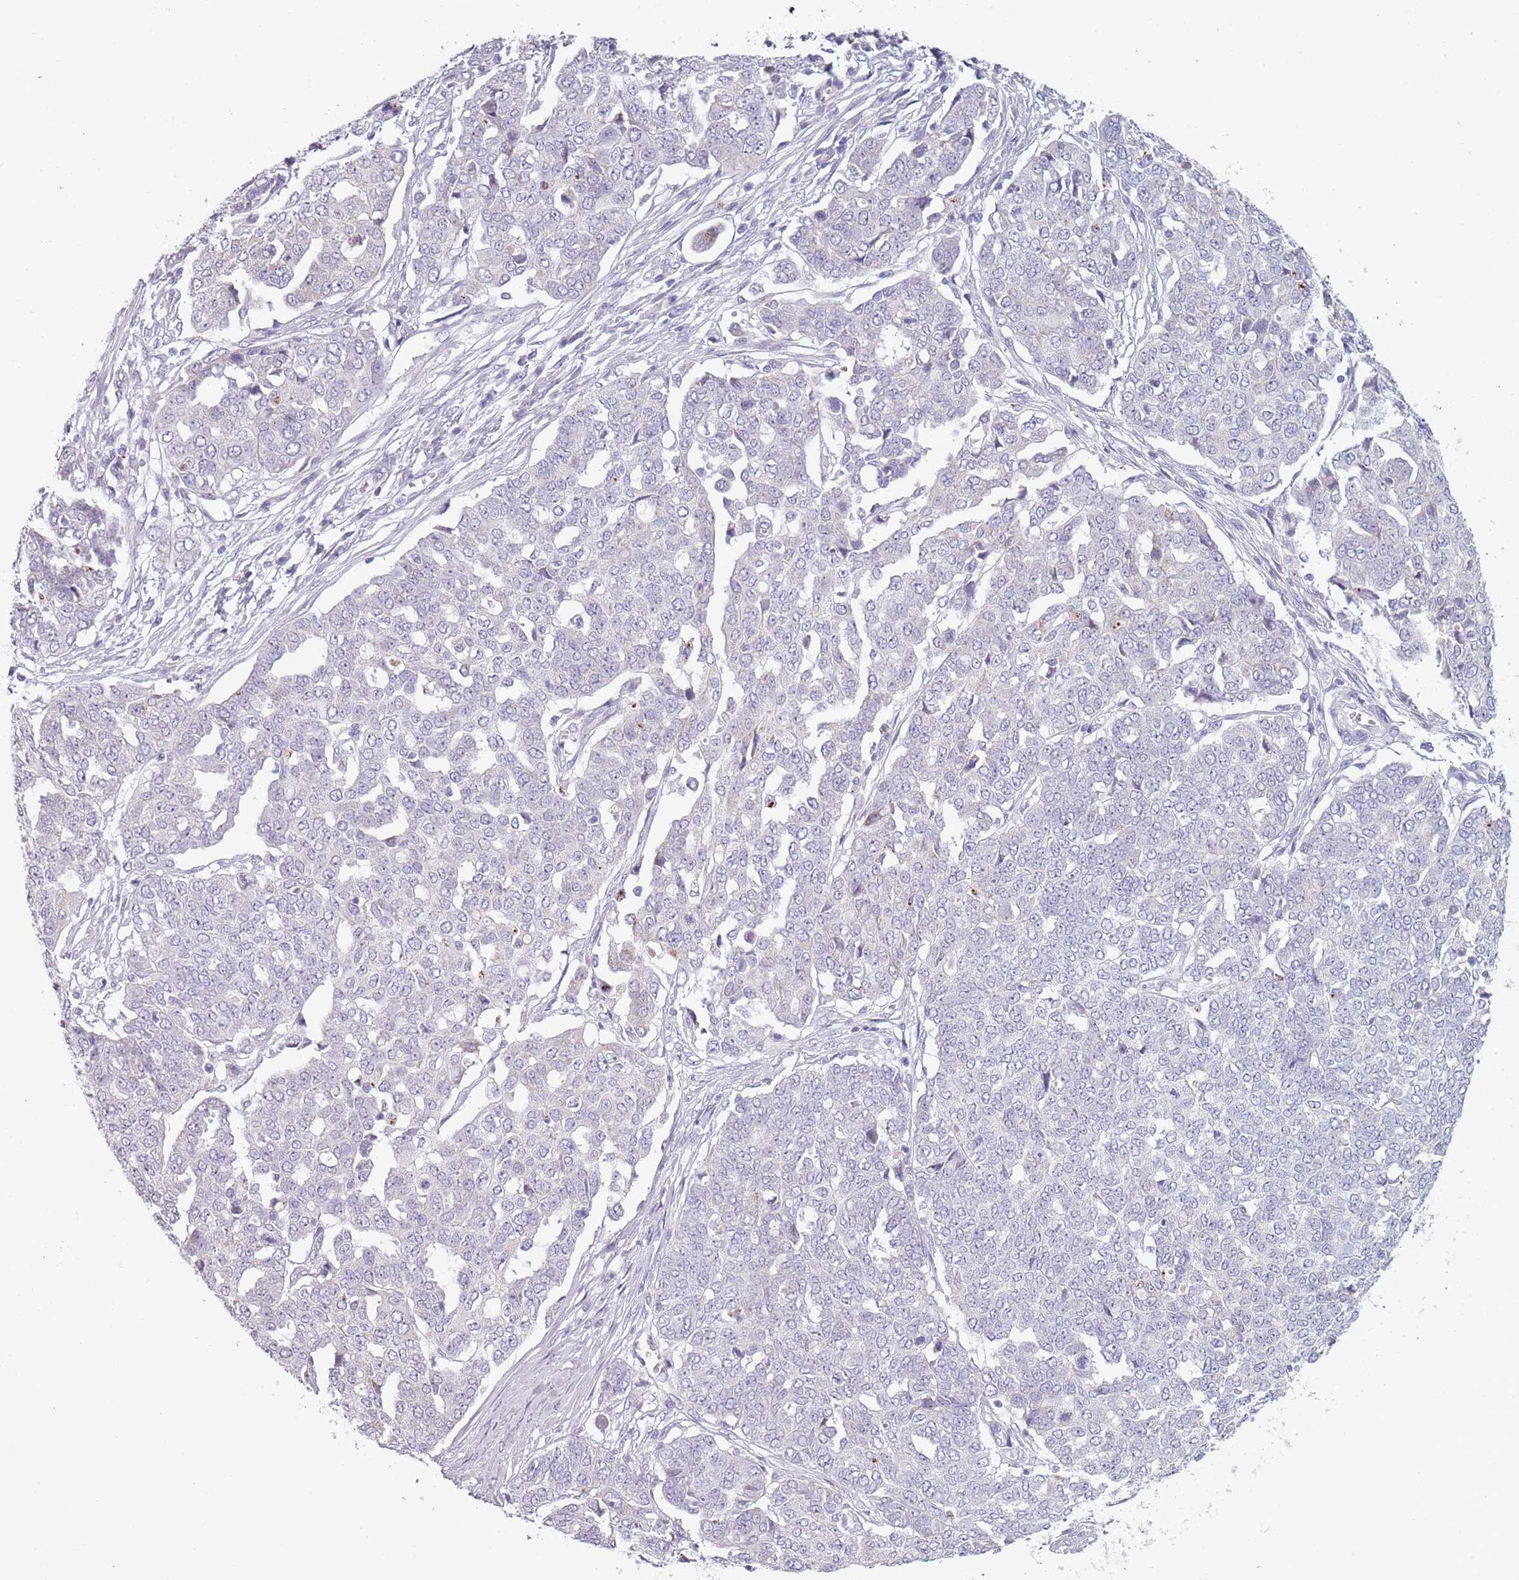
{"staining": {"intensity": "negative", "quantity": "none", "location": "none"}, "tissue": "ovarian cancer", "cell_type": "Tumor cells", "image_type": "cancer", "snomed": [{"axis": "morphology", "description": "Cystadenocarcinoma, serous, NOS"}, {"axis": "topography", "description": "Soft tissue"}, {"axis": "topography", "description": "Ovary"}], "caption": "IHC micrograph of human ovarian cancer (serous cystadenocarcinoma) stained for a protein (brown), which displays no positivity in tumor cells.", "gene": "MEGF8", "patient": {"sex": "female", "age": 57}}